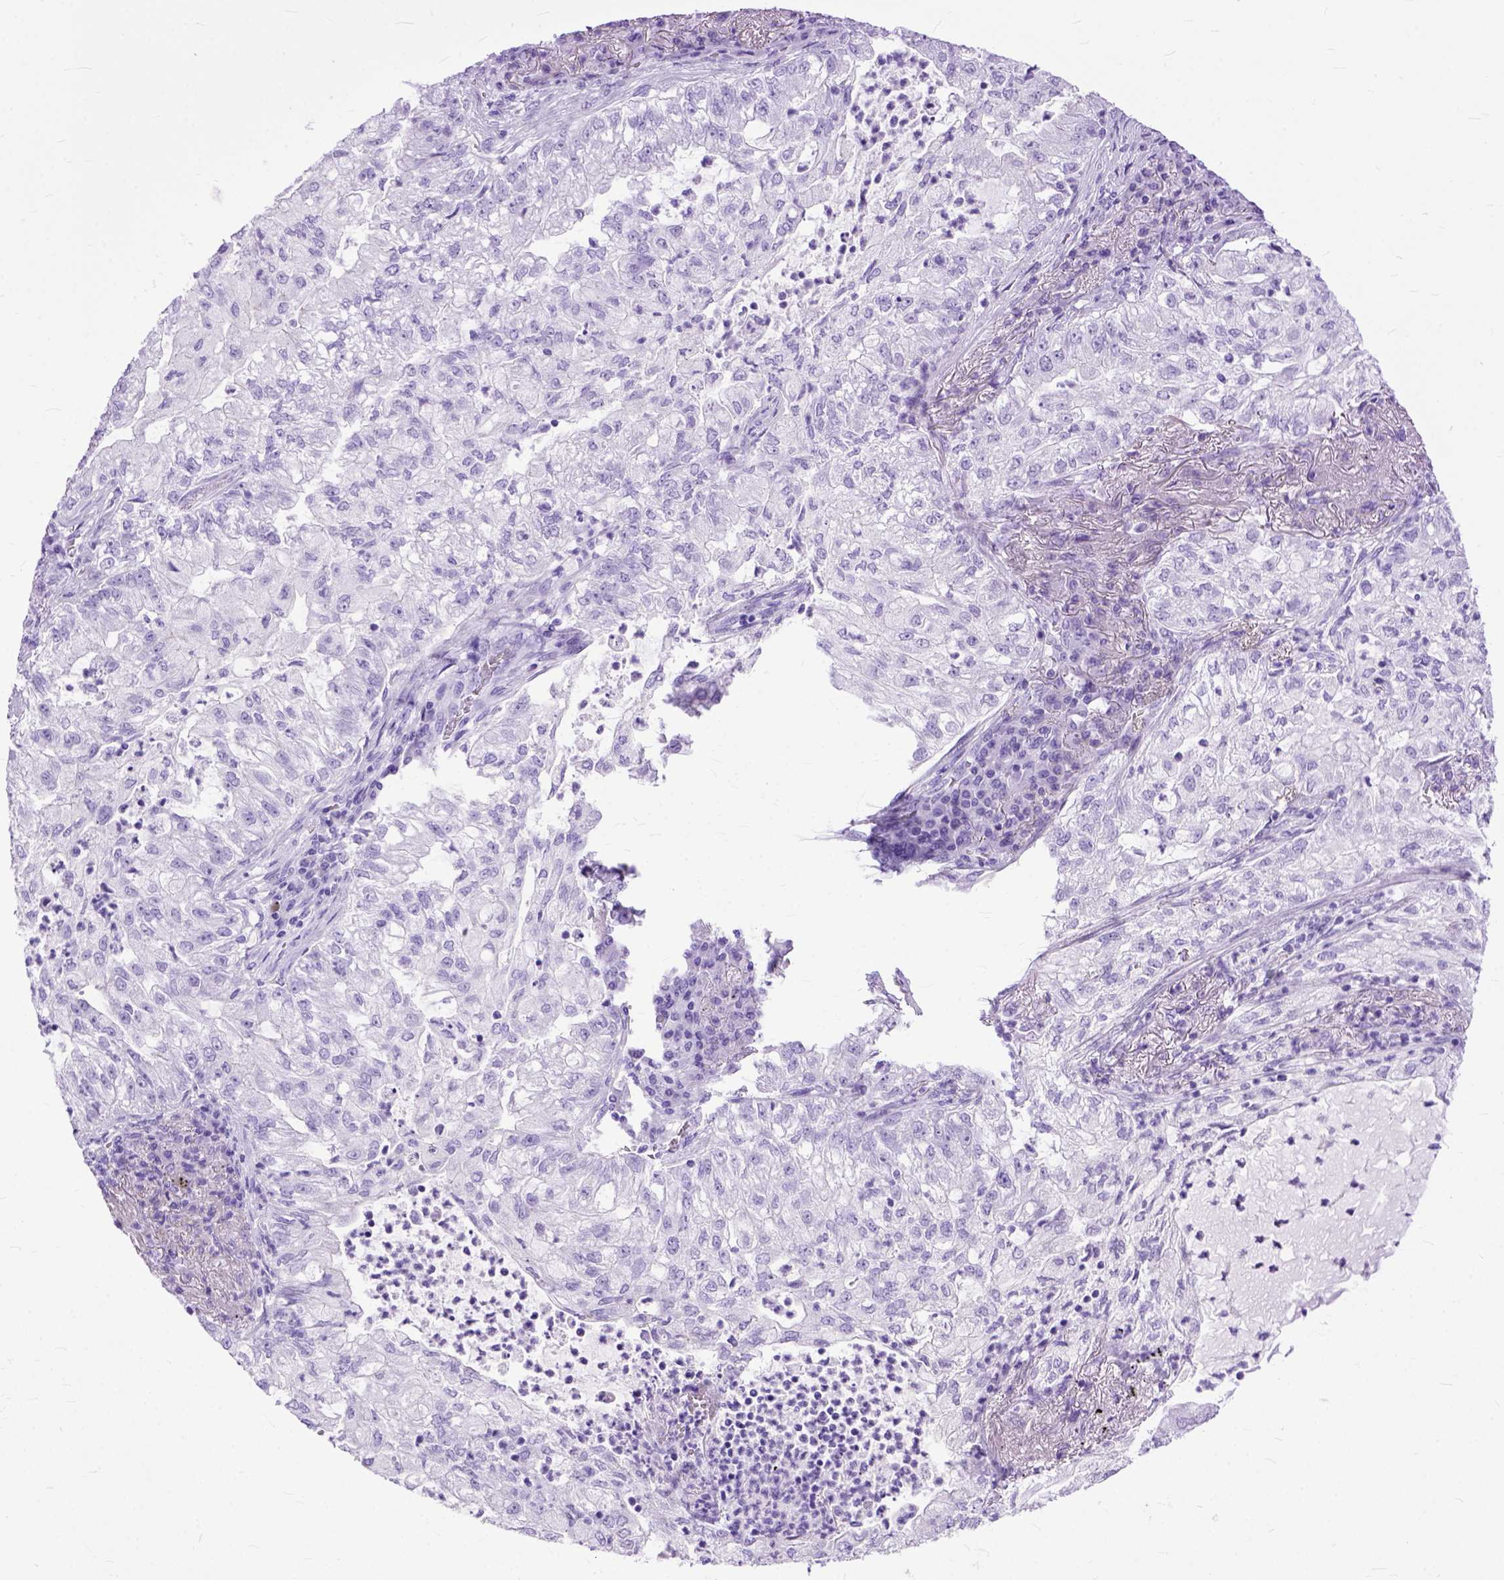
{"staining": {"intensity": "negative", "quantity": "none", "location": "none"}, "tissue": "lung cancer", "cell_type": "Tumor cells", "image_type": "cancer", "snomed": [{"axis": "morphology", "description": "Adenocarcinoma, NOS"}, {"axis": "topography", "description": "Lung"}], "caption": "Immunohistochemistry photomicrograph of human lung cancer (adenocarcinoma) stained for a protein (brown), which displays no positivity in tumor cells. The staining was performed using DAB (3,3'-diaminobenzidine) to visualize the protein expression in brown, while the nuclei were stained in blue with hematoxylin (Magnification: 20x).", "gene": "GNGT1", "patient": {"sex": "female", "age": 73}}